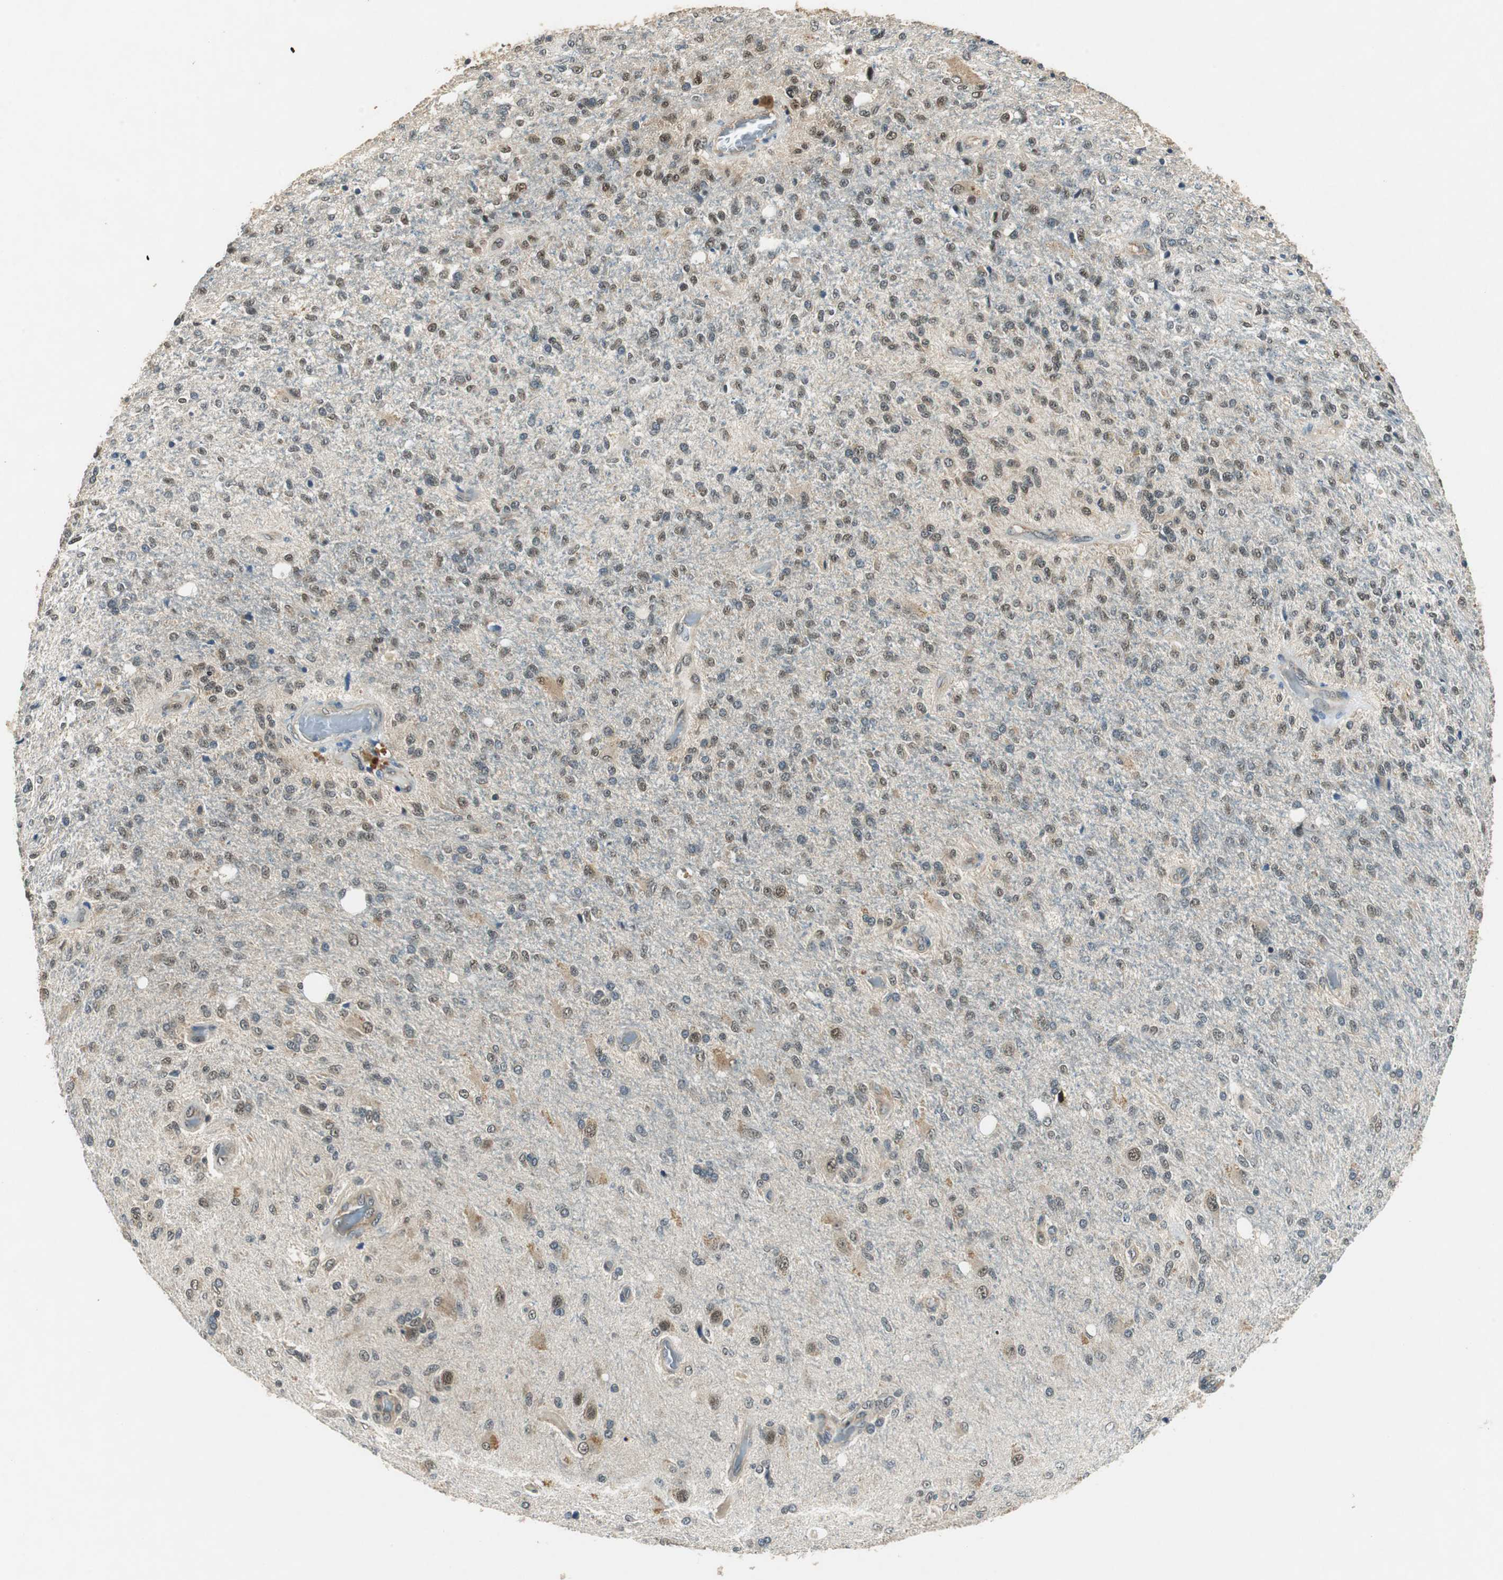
{"staining": {"intensity": "weak", "quantity": ">75%", "location": "cytoplasmic/membranous,nuclear"}, "tissue": "glioma", "cell_type": "Tumor cells", "image_type": "cancer", "snomed": [{"axis": "morphology", "description": "Normal tissue, NOS"}, {"axis": "morphology", "description": "Glioma, malignant, High grade"}, {"axis": "topography", "description": "Cerebral cortex"}], "caption": "Weak cytoplasmic/membranous and nuclear protein positivity is present in about >75% of tumor cells in high-grade glioma (malignant). Nuclei are stained in blue.", "gene": "PSMB4", "patient": {"sex": "male", "age": 77}}